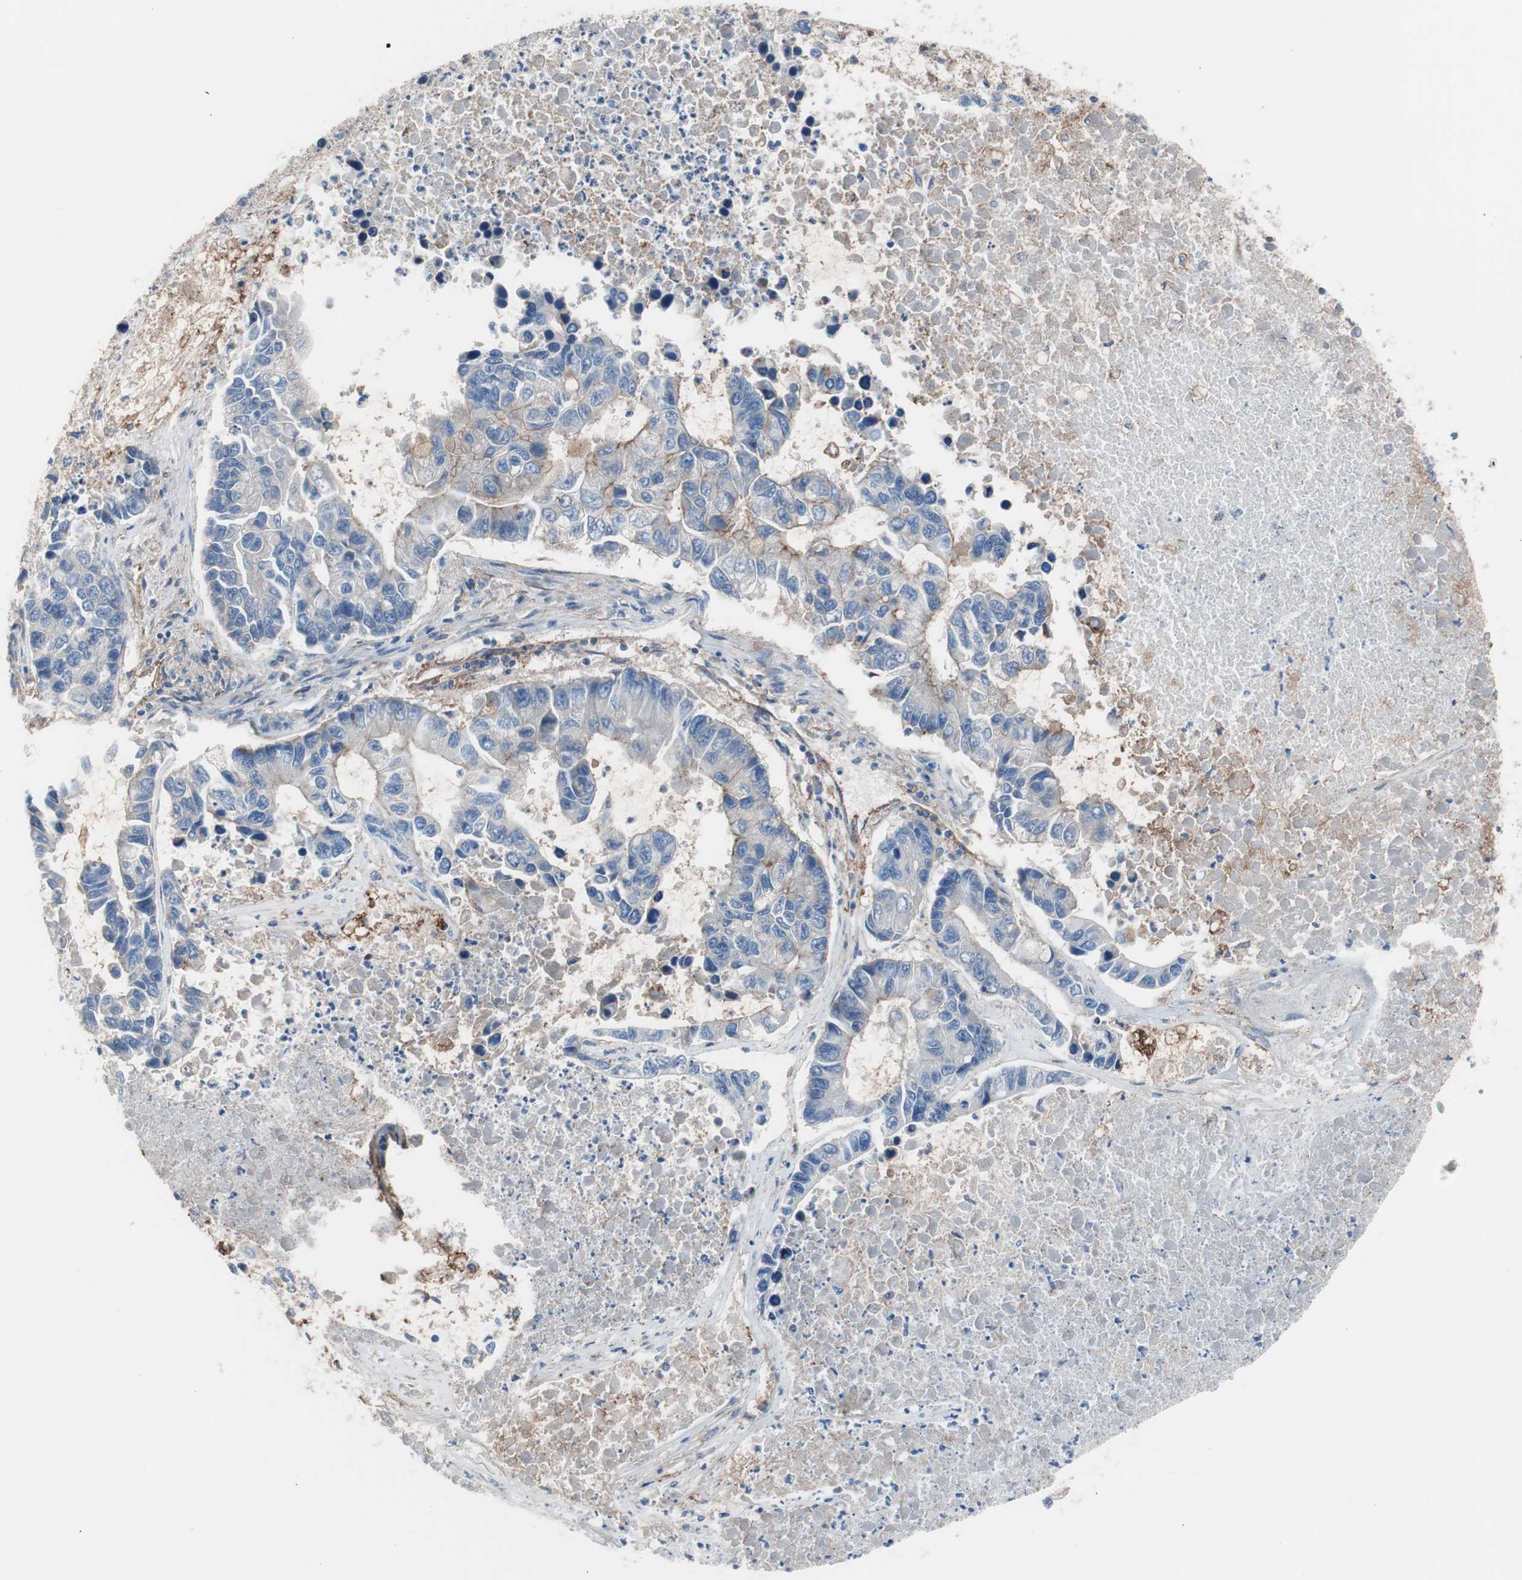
{"staining": {"intensity": "negative", "quantity": "none", "location": "none"}, "tissue": "lung cancer", "cell_type": "Tumor cells", "image_type": "cancer", "snomed": [{"axis": "morphology", "description": "Adenocarcinoma, NOS"}, {"axis": "topography", "description": "Lung"}], "caption": "Immunohistochemistry histopathology image of neoplastic tissue: adenocarcinoma (lung) stained with DAB demonstrates no significant protein expression in tumor cells.", "gene": "CD81", "patient": {"sex": "female", "age": 51}}